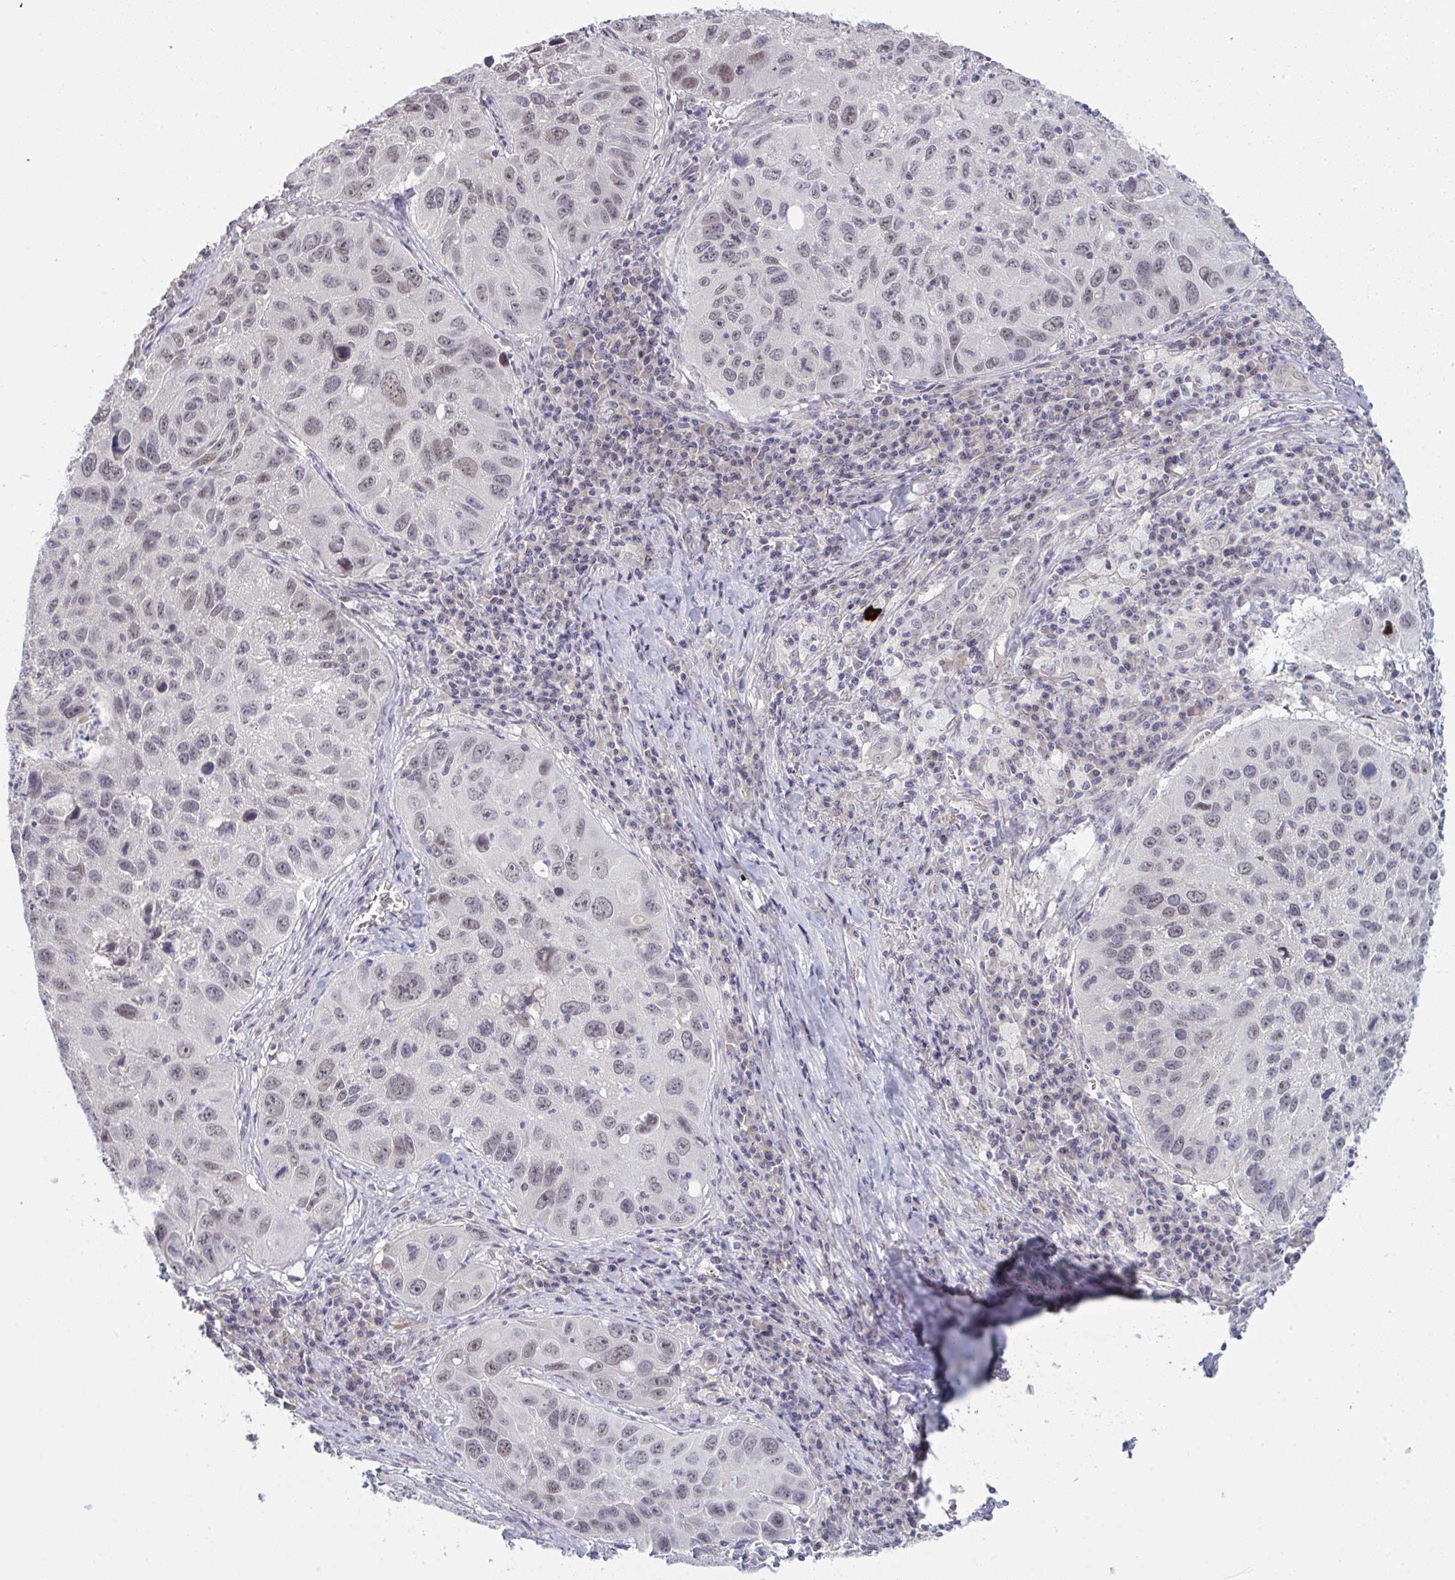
{"staining": {"intensity": "weak", "quantity": "<25%", "location": "nuclear"}, "tissue": "lung cancer", "cell_type": "Tumor cells", "image_type": "cancer", "snomed": [{"axis": "morphology", "description": "Squamous cell carcinoma, NOS"}, {"axis": "topography", "description": "Lung"}], "caption": "Protein analysis of lung cancer (squamous cell carcinoma) reveals no significant staining in tumor cells.", "gene": "ZNF784", "patient": {"sex": "female", "age": 61}}